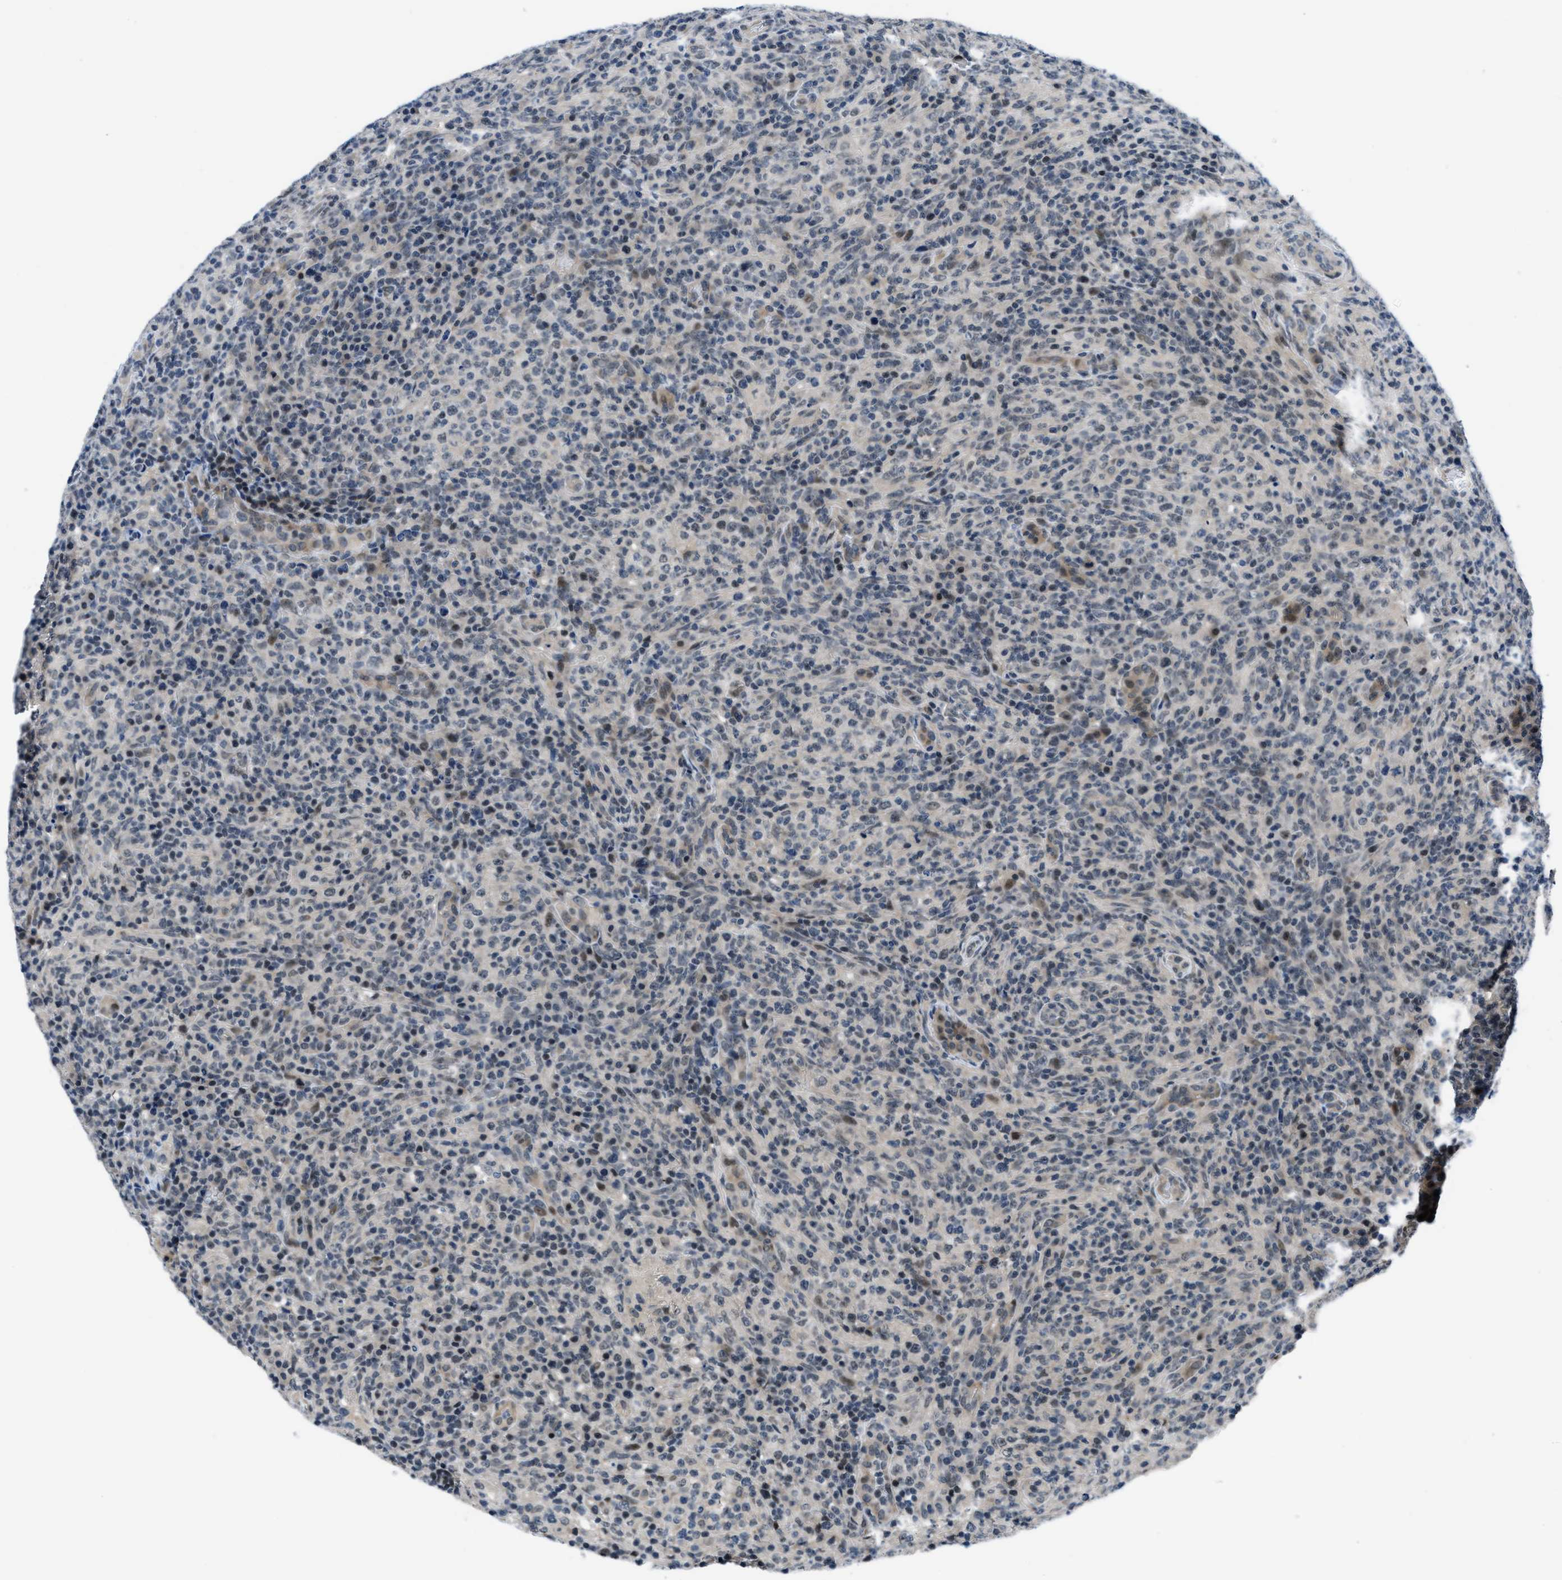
{"staining": {"intensity": "moderate", "quantity": "<25%", "location": "nuclear"}, "tissue": "lymphoma", "cell_type": "Tumor cells", "image_type": "cancer", "snomed": [{"axis": "morphology", "description": "Malignant lymphoma, non-Hodgkin's type, High grade"}, {"axis": "topography", "description": "Lymph node"}], "caption": "Malignant lymphoma, non-Hodgkin's type (high-grade) tissue displays moderate nuclear expression in approximately <25% of tumor cells Using DAB (3,3'-diaminobenzidine) (brown) and hematoxylin (blue) stains, captured at high magnification using brightfield microscopy.", "gene": "SETD5", "patient": {"sex": "female", "age": 76}}